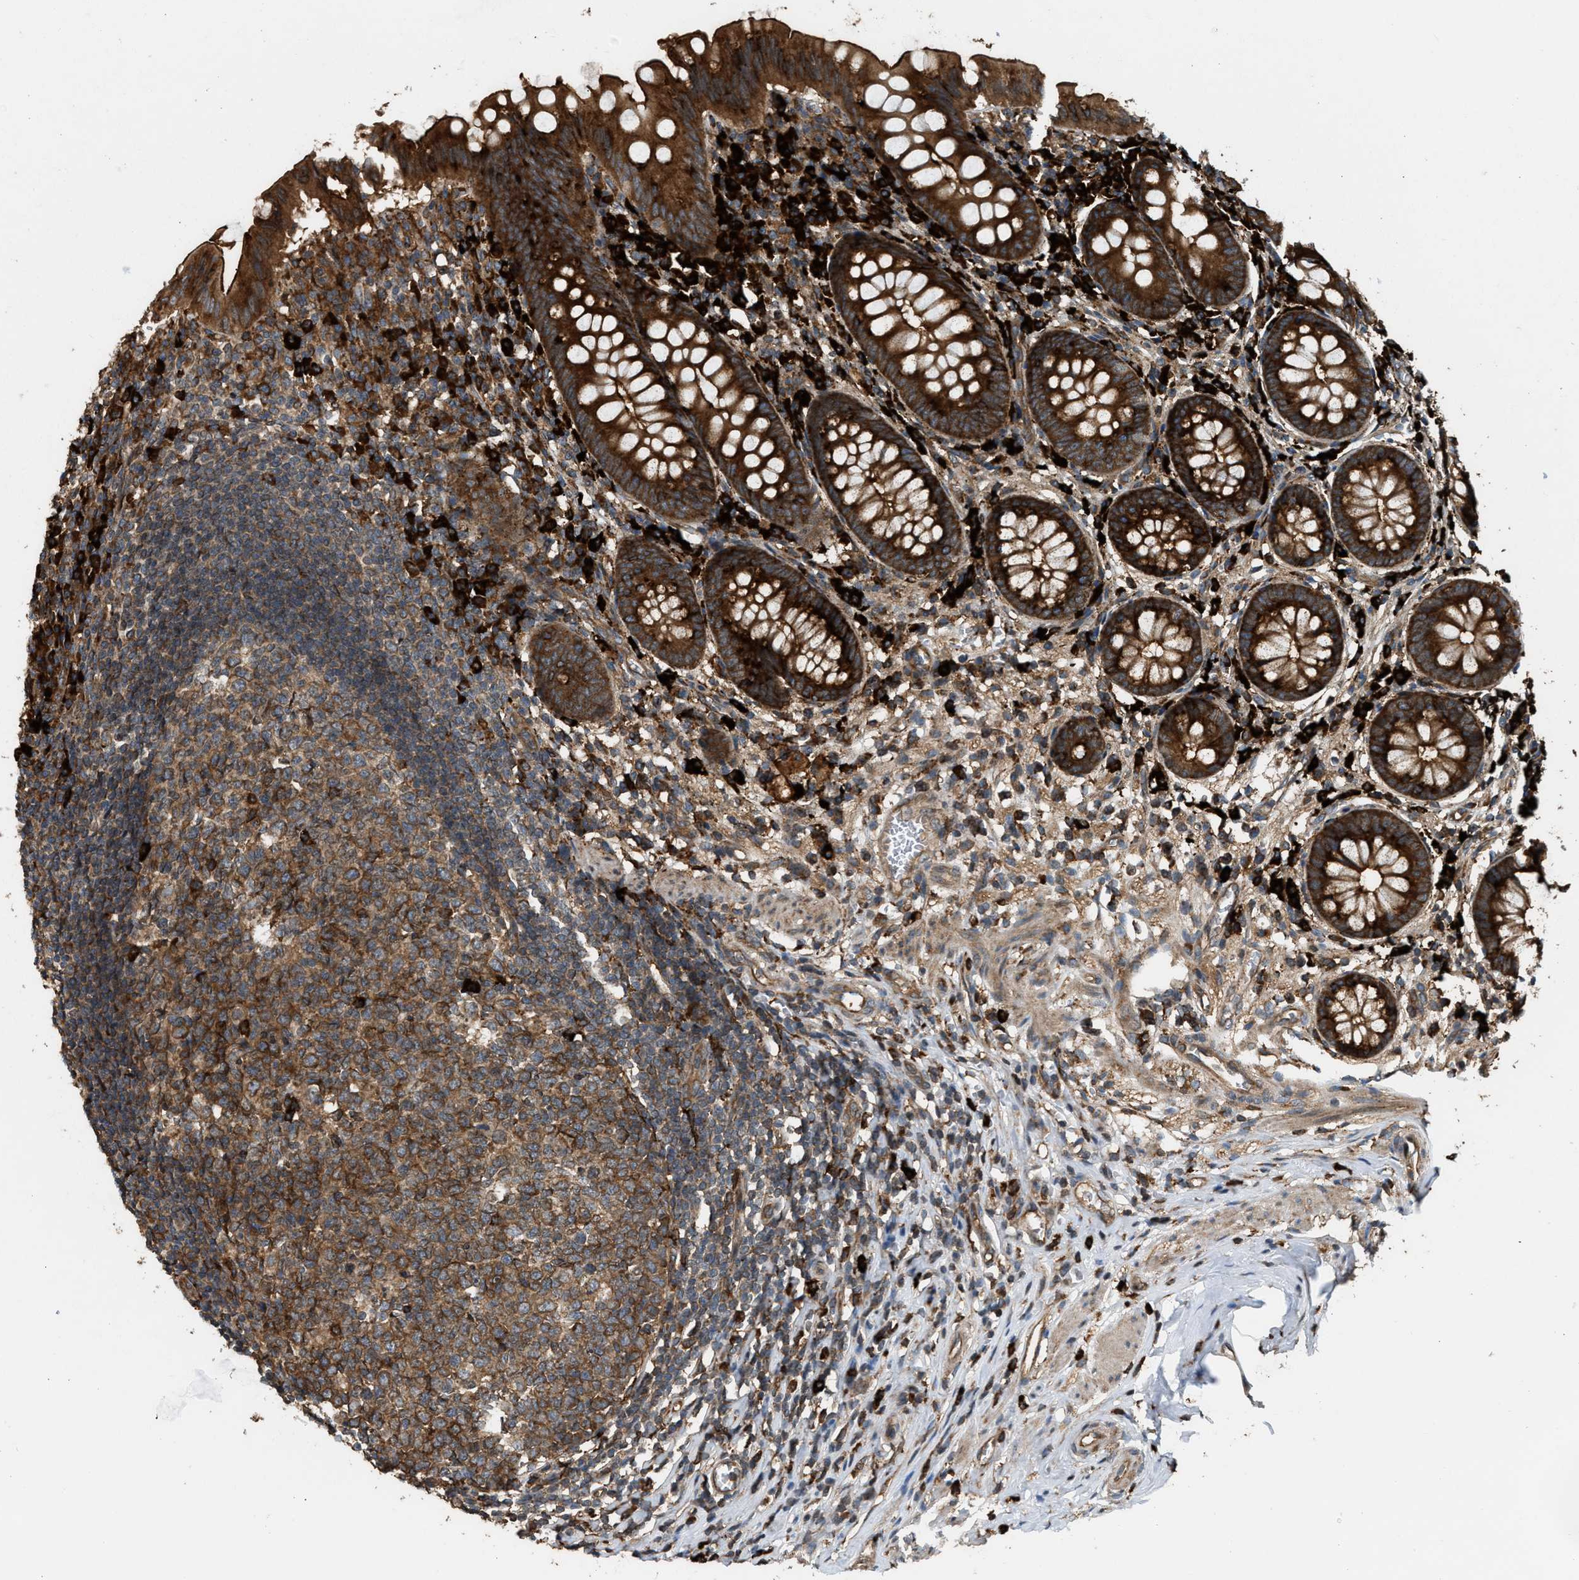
{"staining": {"intensity": "strong", "quantity": ">75%", "location": "cytoplasmic/membranous"}, "tissue": "appendix", "cell_type": "Glandular cells", "image_type": "normal", "snomed": [{"axis": "morphology", "description": "Normal tissue, NOS"}, {"axis": "topography", "description": "Appendix"}], "caption": "Protein staining shows strong cytoplasmic/membranous positivity in approximately >75% of glandular cells in normal appendix.", "gene": "BAIAP2L1", "patient": {"sex": "male", "age": 56}}